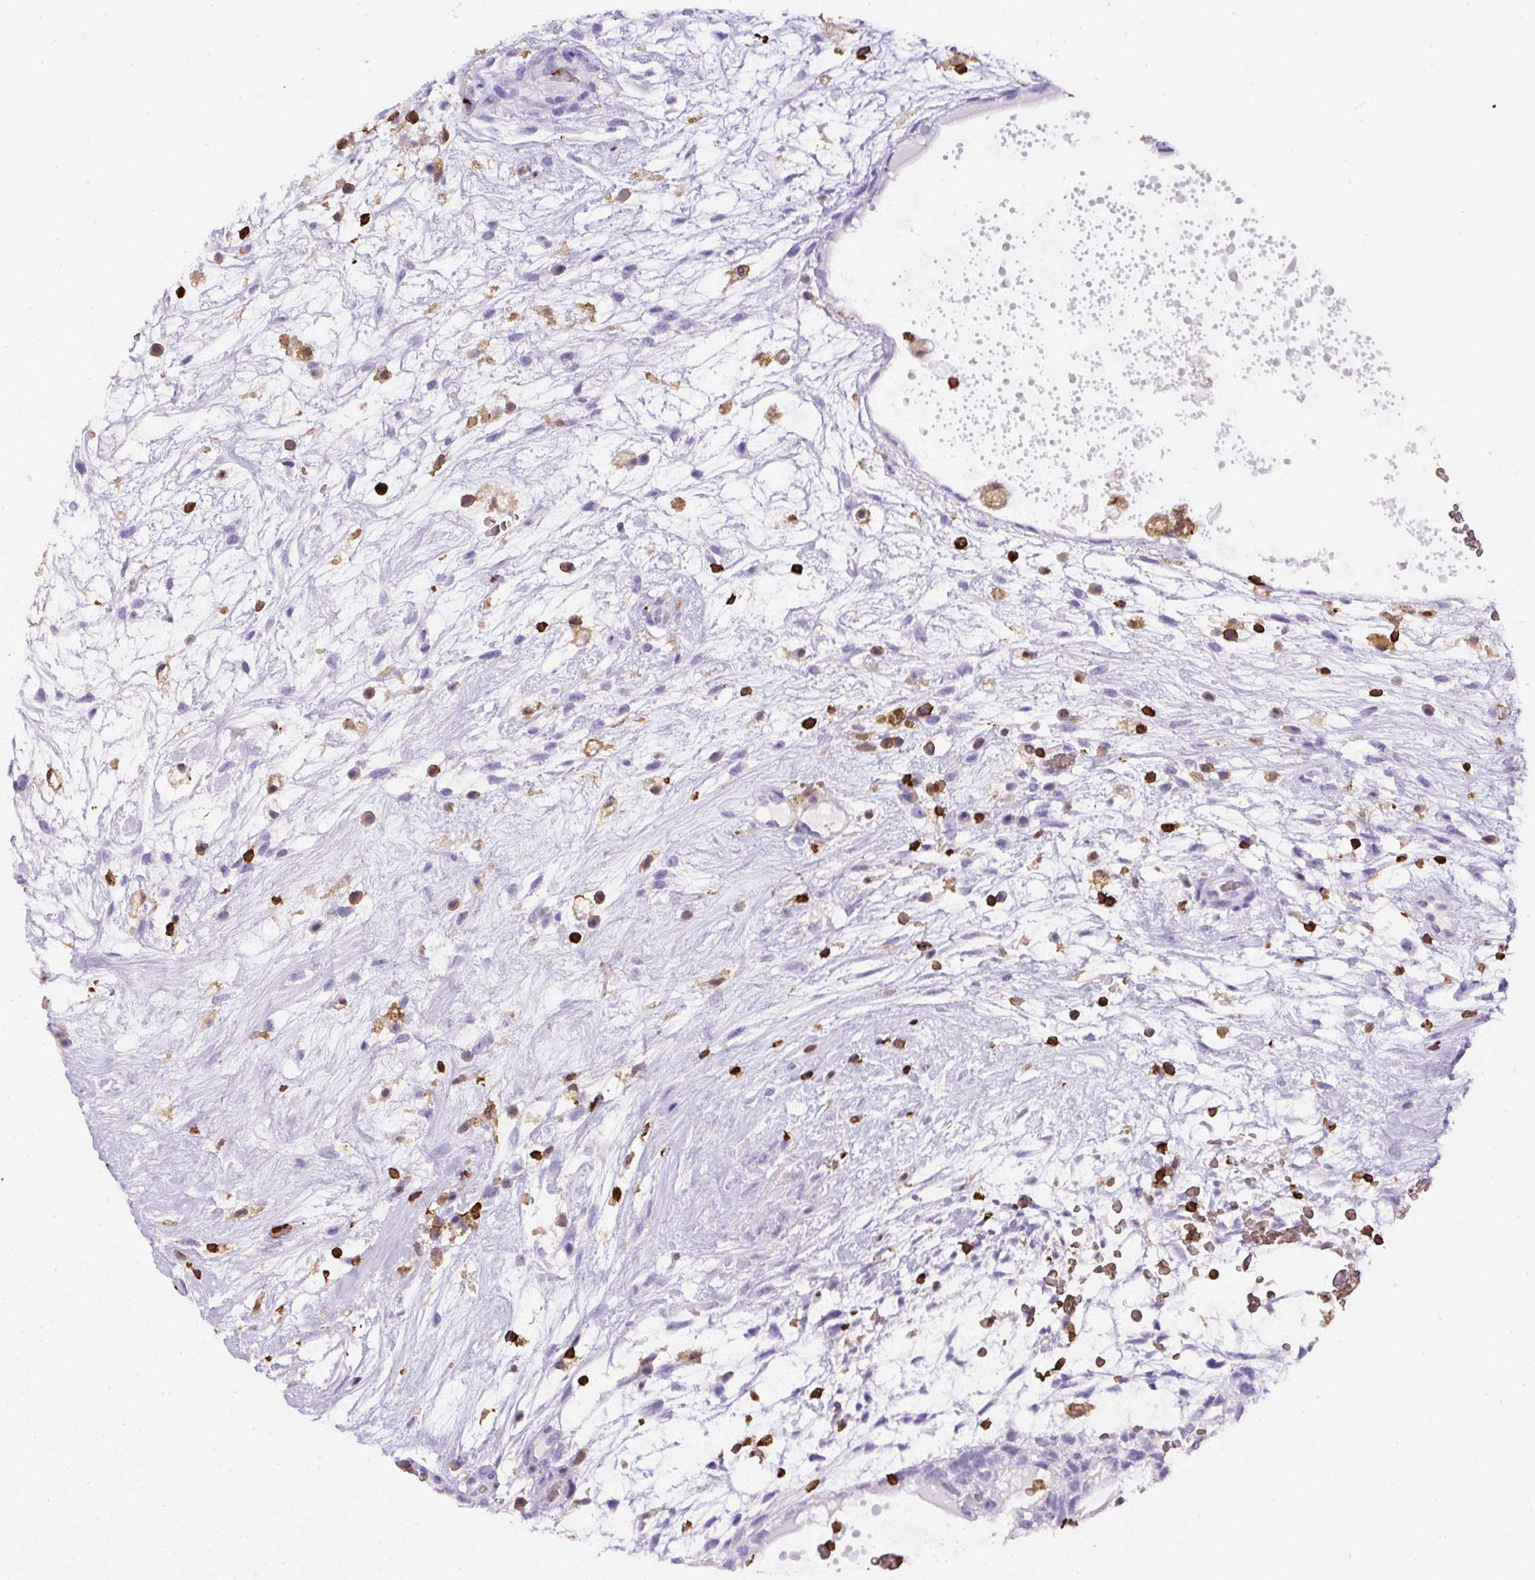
{"staining": {"intensity": "negative", "quantity": "none", "location": "none"}, "tissue": "testis cancer", "cell_type": "Tumor cells", "image_type": "cancer", "snomed": [{"axis": "morphology", "description": "Carcinoma, Embryonal, NOS"}, {"axis": "topography", "description": "Testis"}], "caption": "Immunohistochemistry (IHC) of testis cancer exhibits no expression in tumor cells.", "gene": "FAM228B", "patient": {"sex": "male", "age": 32}}